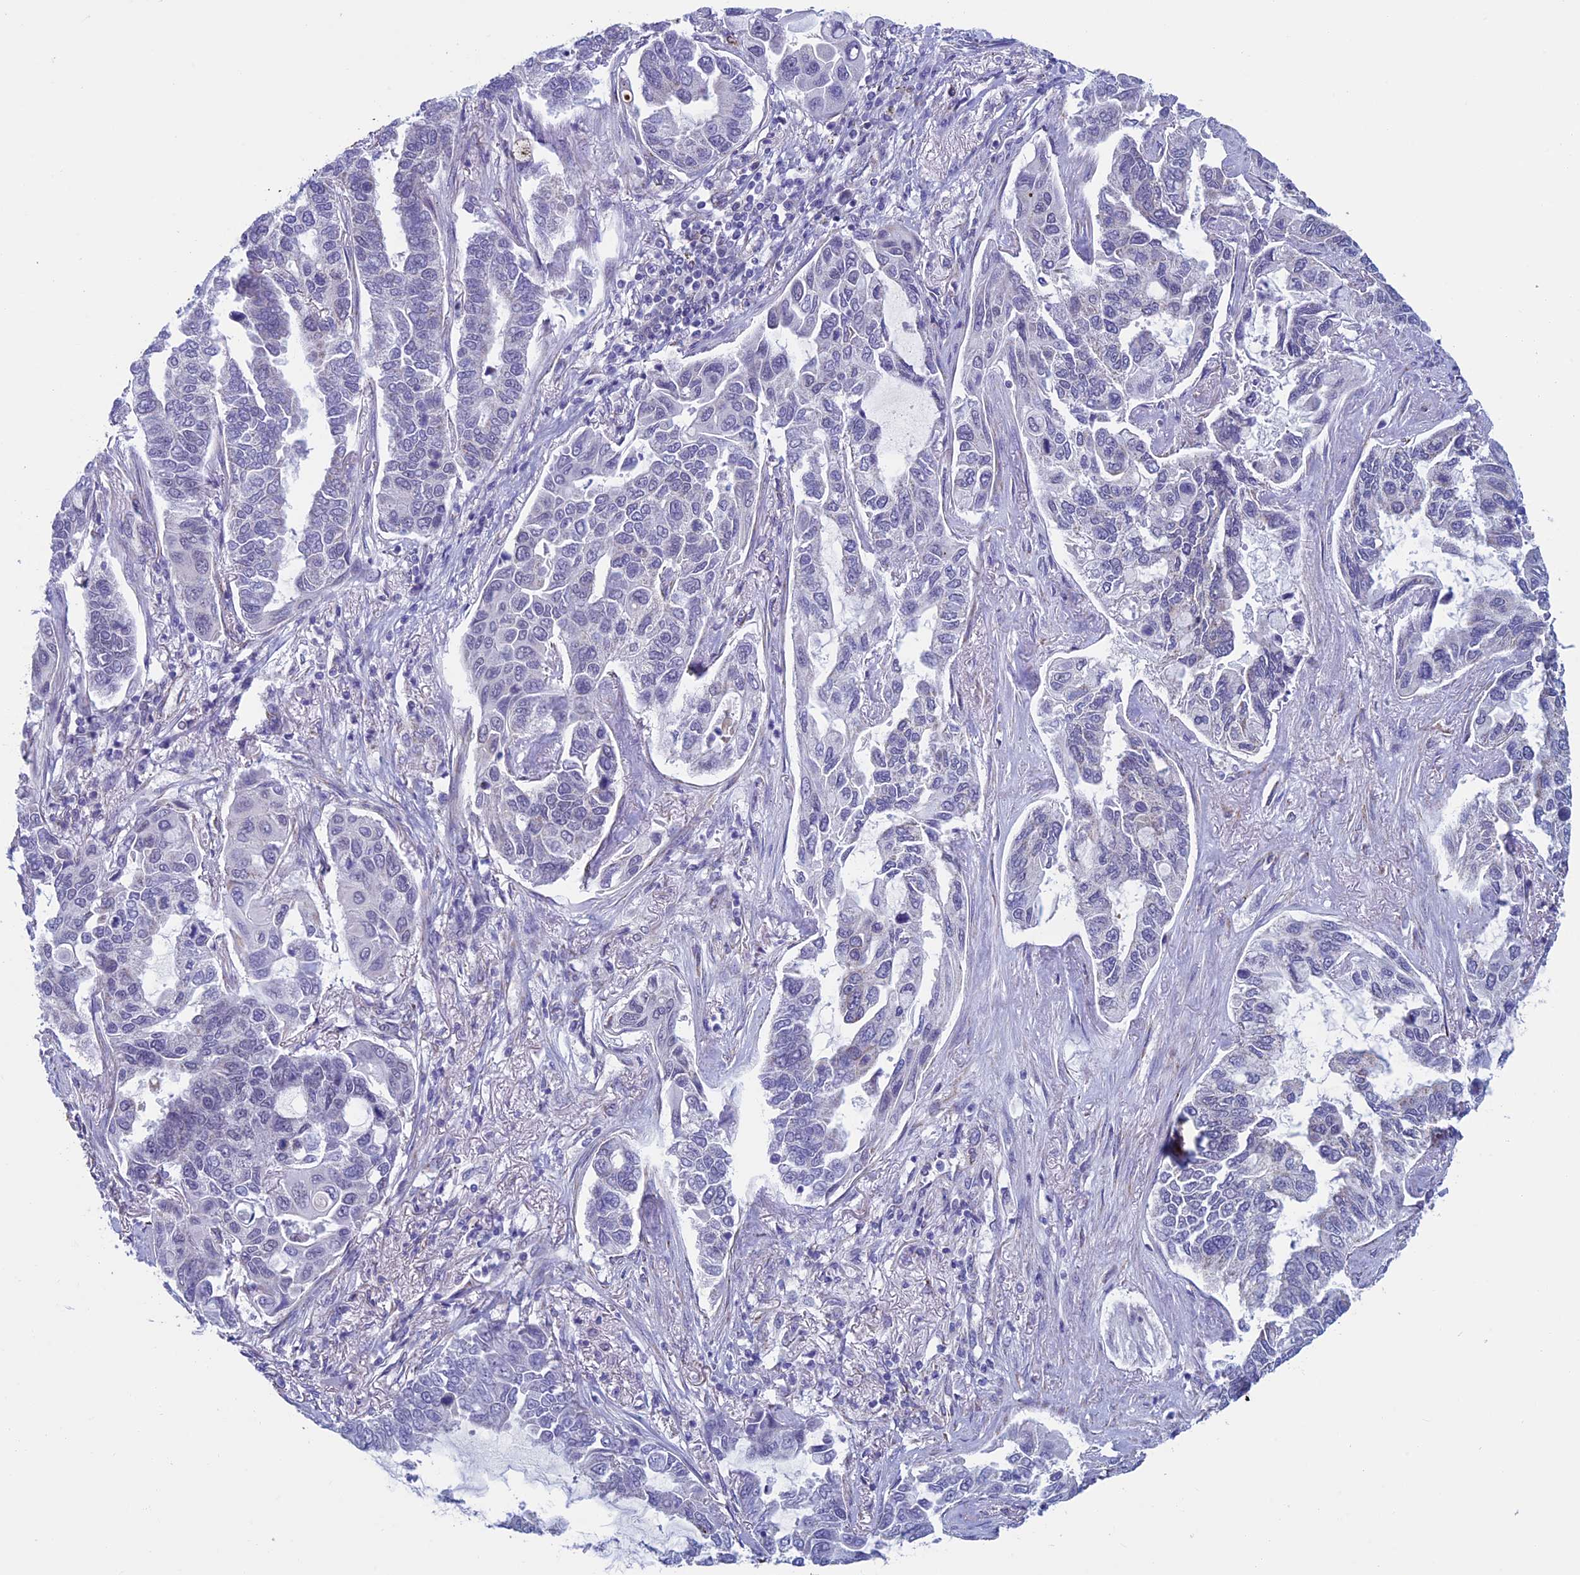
{"staining": {"intensity": "negative", "quantity": "none", "location": "none"}, "tissue": "lung cancer", "cell_type": "Tumor cells", "image_type": "cancer", "snomed": [{"axis": "morphology", "description": "Adenocarcinoma, NOS"}, {"axis": "topography", "description": "Lung"}], "caption": "The histopathology image exhibits no staining of tumor cells in lung adenocarcinoma.", "gene": "MFSD12", "patient": {"sex": "male", "age": 64}}